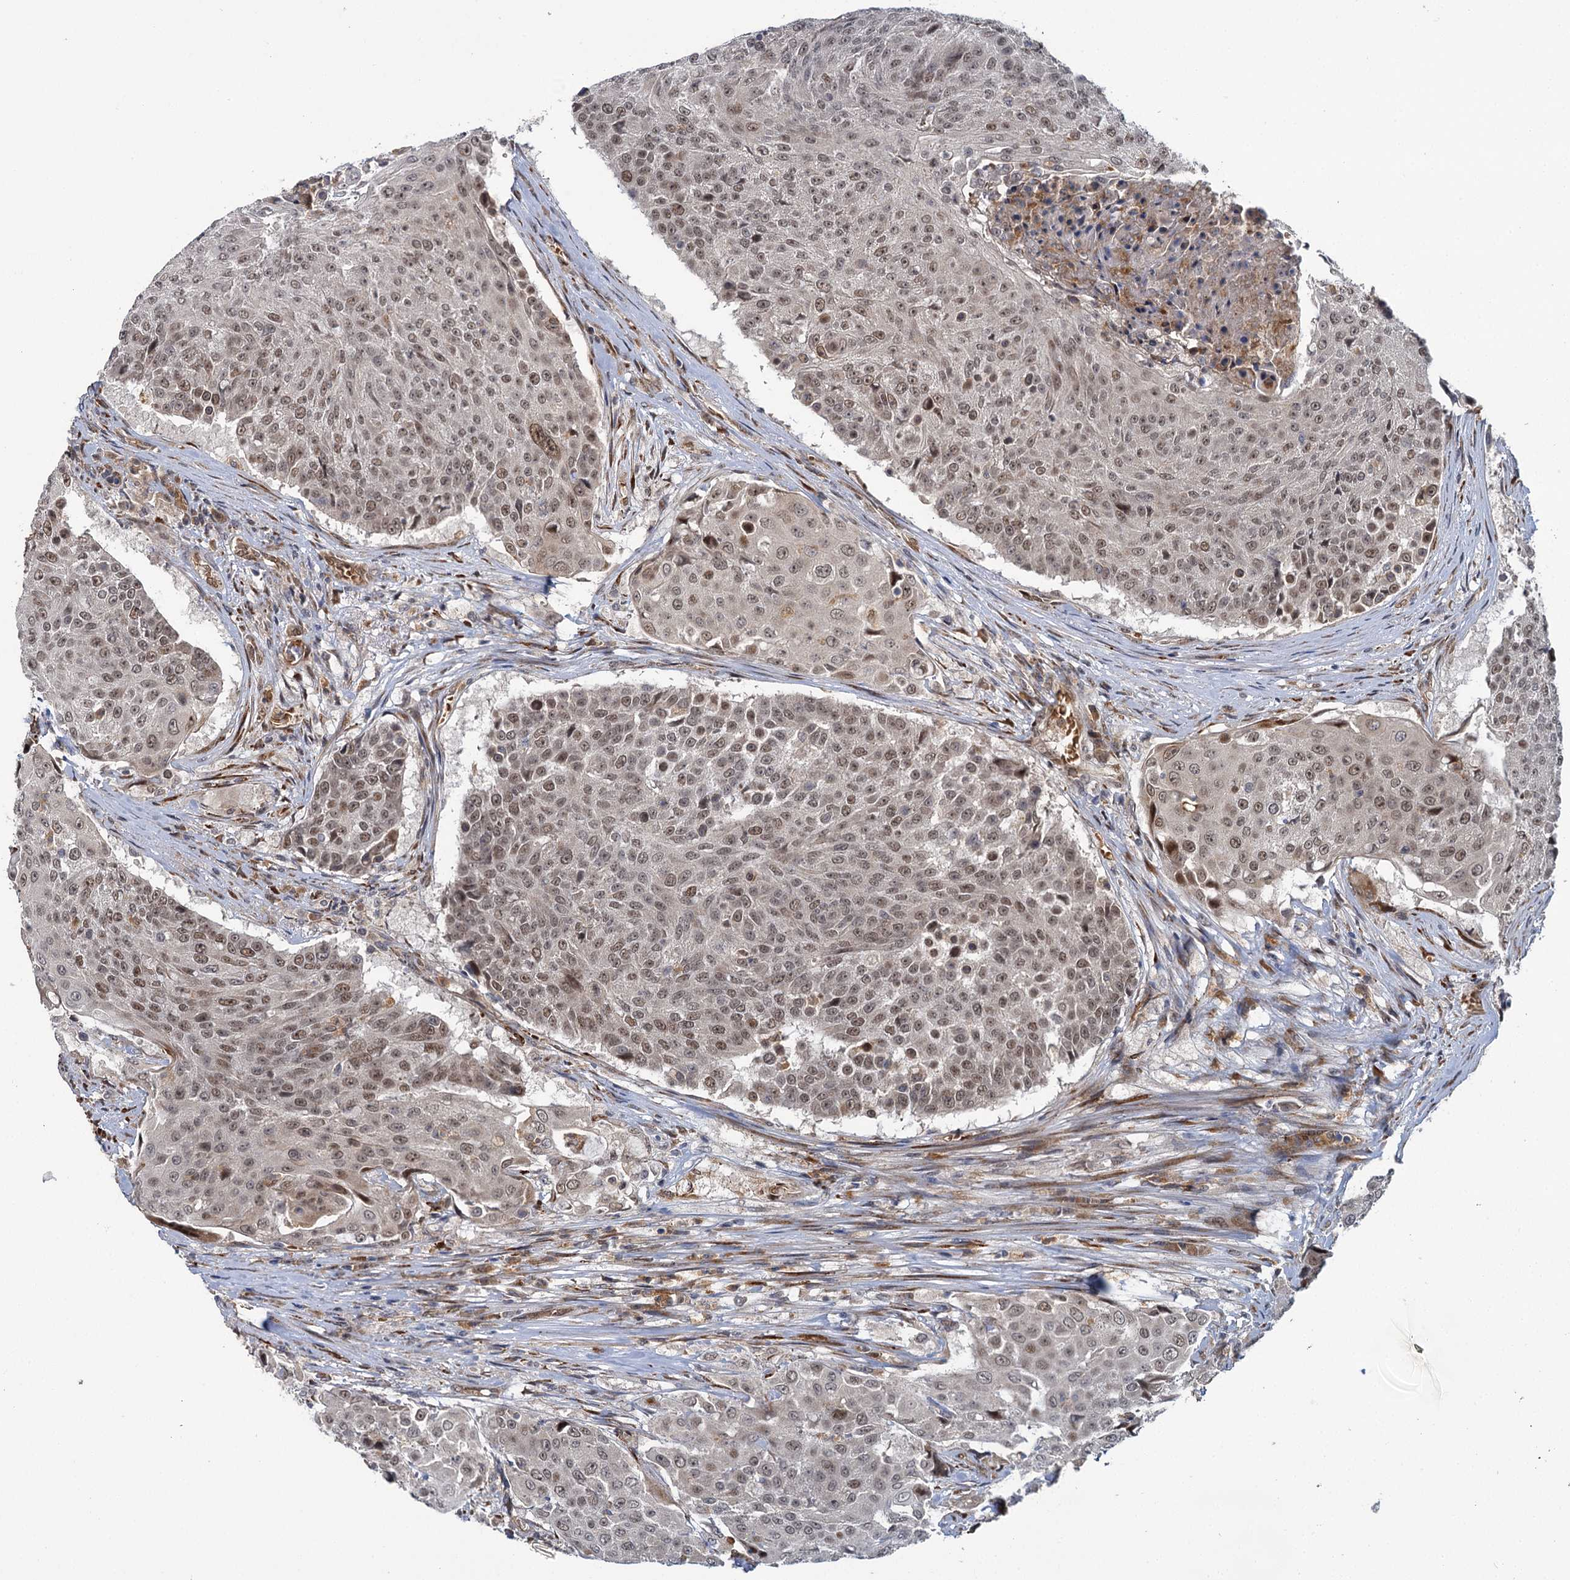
{"staining": {"intensity": "moderate", "quantity": "25%-75%", "location": "nuclear"}, "tissue": "urothelial cancer", "cell_type": "Tumor cells", "image_type": "cancer", "snomed": [{"axis": "morphology", "description": "Urothelial carcinoma, High grade"}, {"axis": "topography", "description": "Urinary bladder"}], "caption": "Immunohistochemical staining of urothelial carcinoma (high-grade) demonstrates medium levels of moderate nuclear protein staining in approximately 25%-75% of tumor cells.", "gene": "APBA2", "patient": {"sex": "female", "age": 63}}